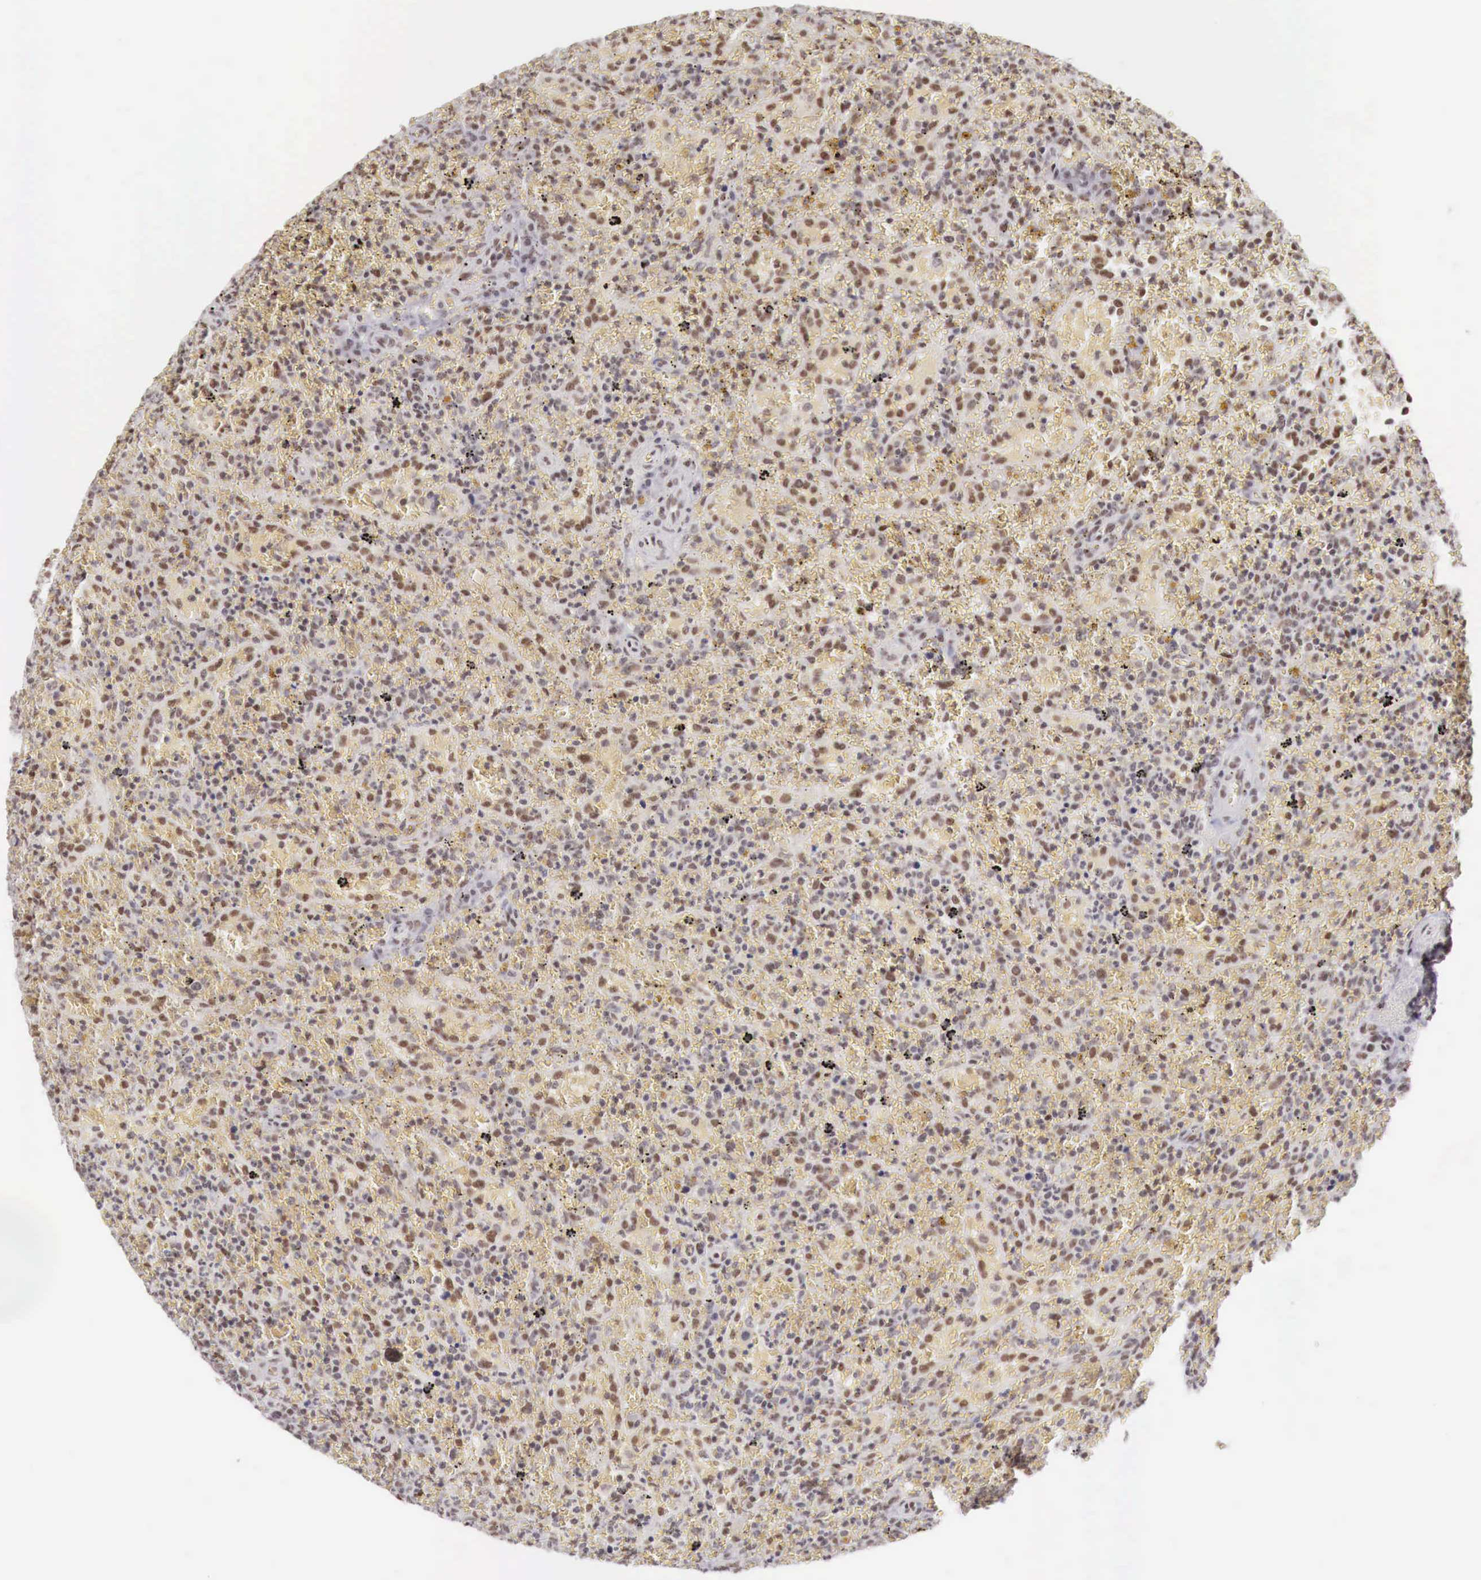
{"staining": {"intensity": "moderate", "quantity": "25%-75%", "location": "cytoplasmic/membranous"}, "tissue": "lymphoma", "cell_type": "Tumor cells", "image_type": "cancer", "snomed": [{"axis": "morphology", "description": "Malignant lymphoma, non-Hodgkin's type, High grade"}, {"axis": "topography", "description": "Spleen"}, {"axis": "topography", "description": "Lymph node"}], "caption": "The image shows a brown stain indicating the presence of a protein in the cytoplasmic/membranous of tumor cells in lymphoma.", "gene": "PHF14", "patient": {"sex": "female", "age": 70}}